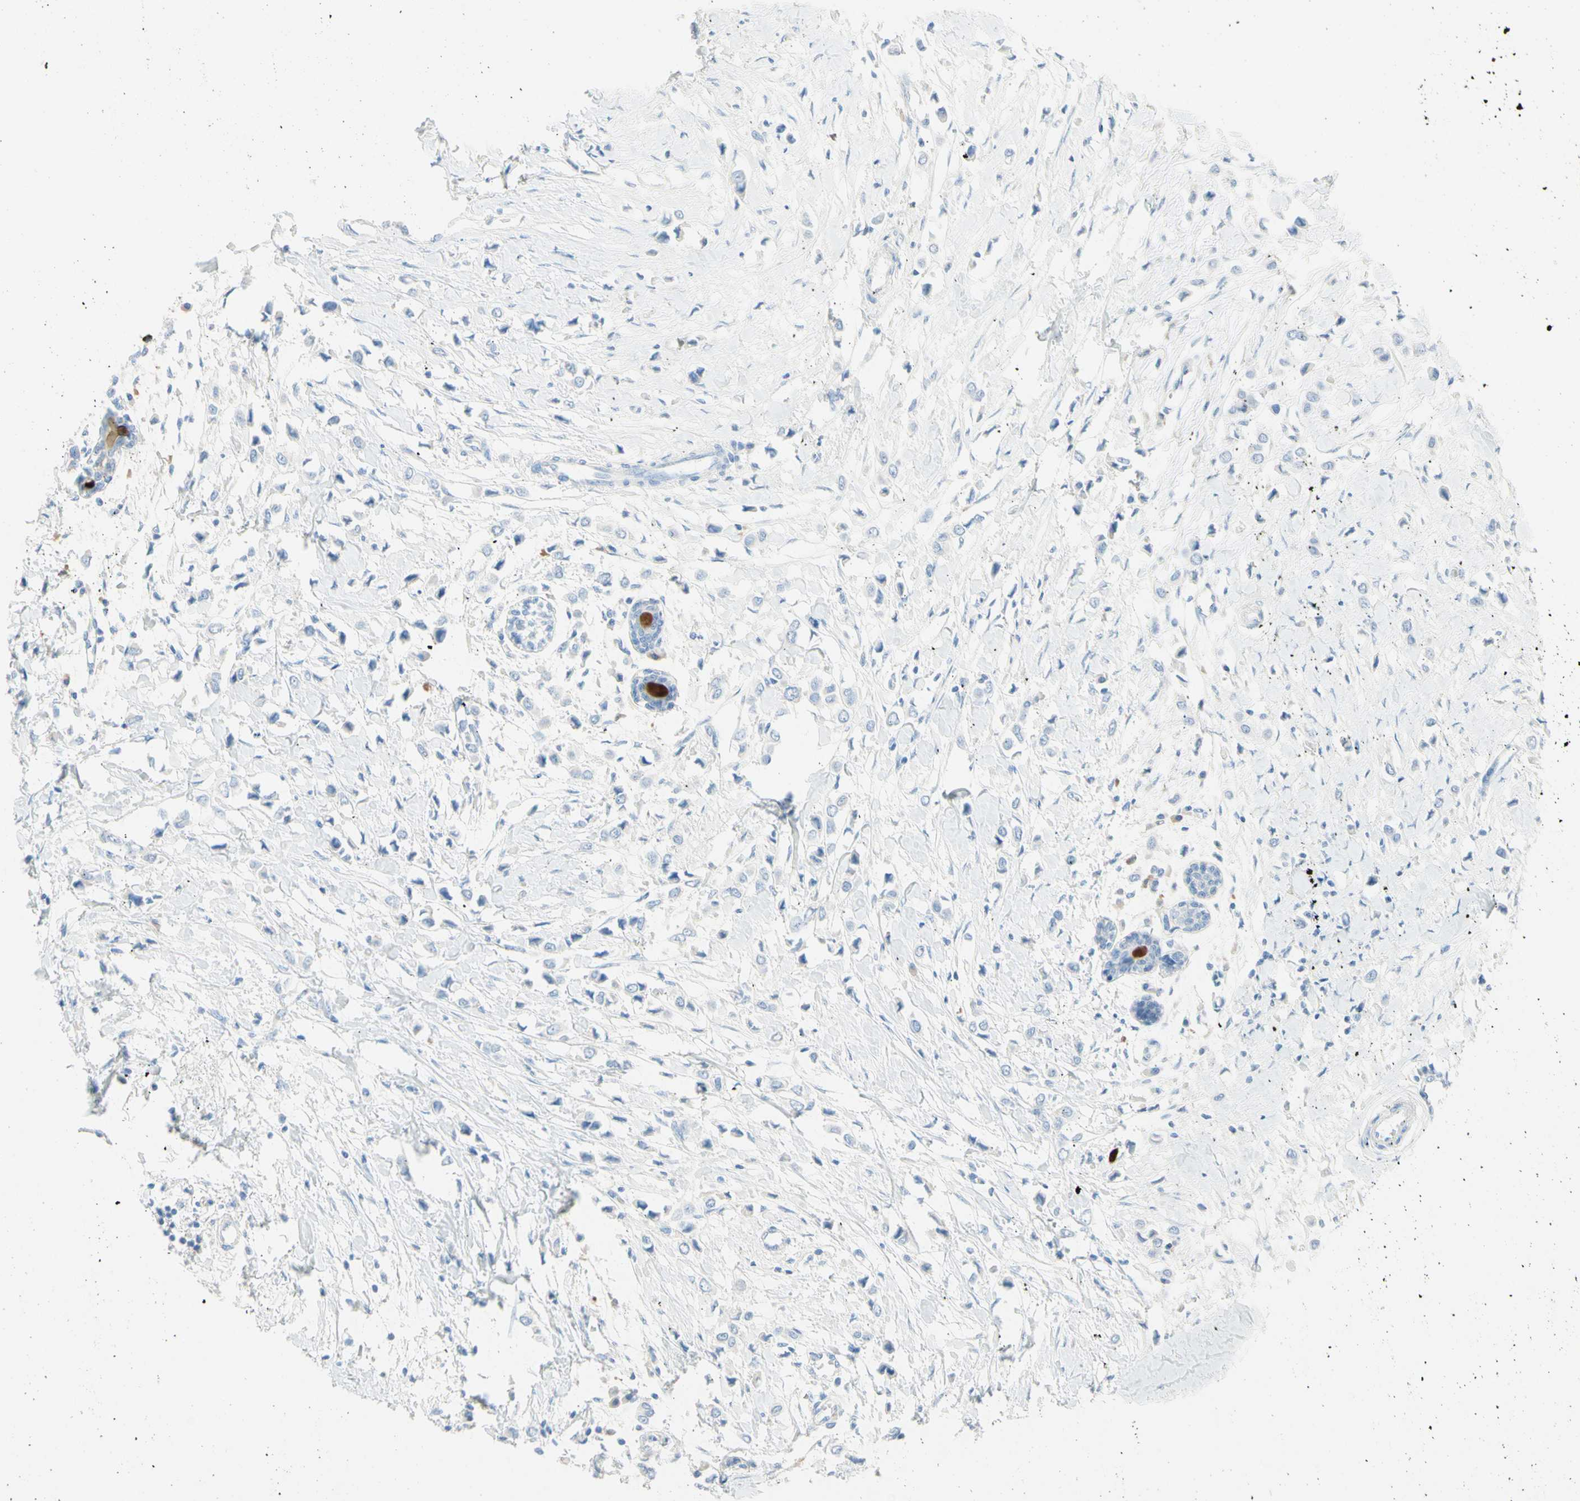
{"staining": {"intensity": "negative", "quantity": "none", "location": "none"}, "tissue": "breast cancer", "cell_type": "Tumor cells", "image_type": "cancer", "snomed": [{"axis": "morphology", "description": "Lobular carcinoma"}, {"axis": "topography", "description": "Breast"}], "caption": "There is no significant expression in tumor cells of breast cancer (lobular carcinoma).", "gene": "IL6ST", "patient": {"sex": "female", "age": 51}}